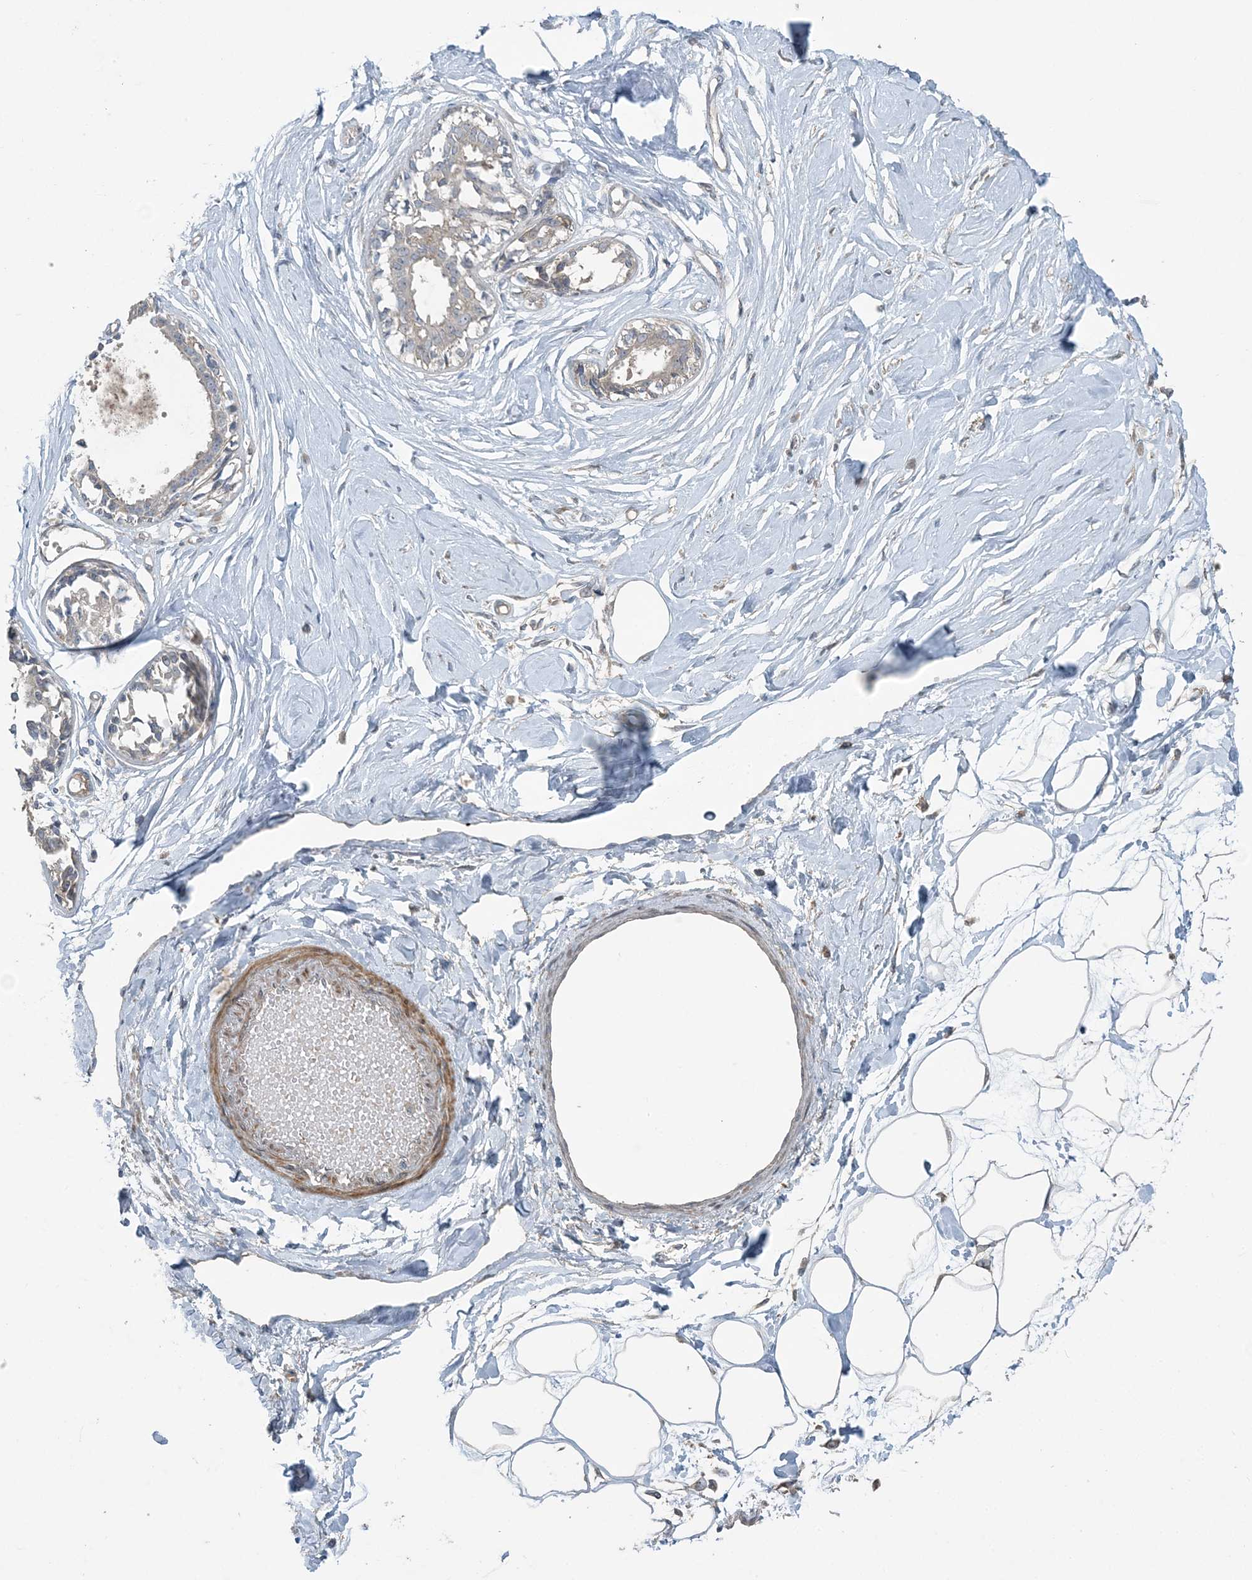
{"staining": {"intensity": "negative", "quantity": "none", "location": "none"}, "tissue": "breast", "cell_type": "Adipocytes", "image_type": "normal", "snomed": [{"axis": "morphology", "description": "Normal tissue, NOS"}, {"axis": "topography", "description": "Breast"}], "caption": "Adipocytes show no significant protein positivity in normal breast. (DAB IHC visualized using brightfield microscopy, high magnification).", "gene": "SLC4A10", "patient": {"sex": "female", "age": 45}}